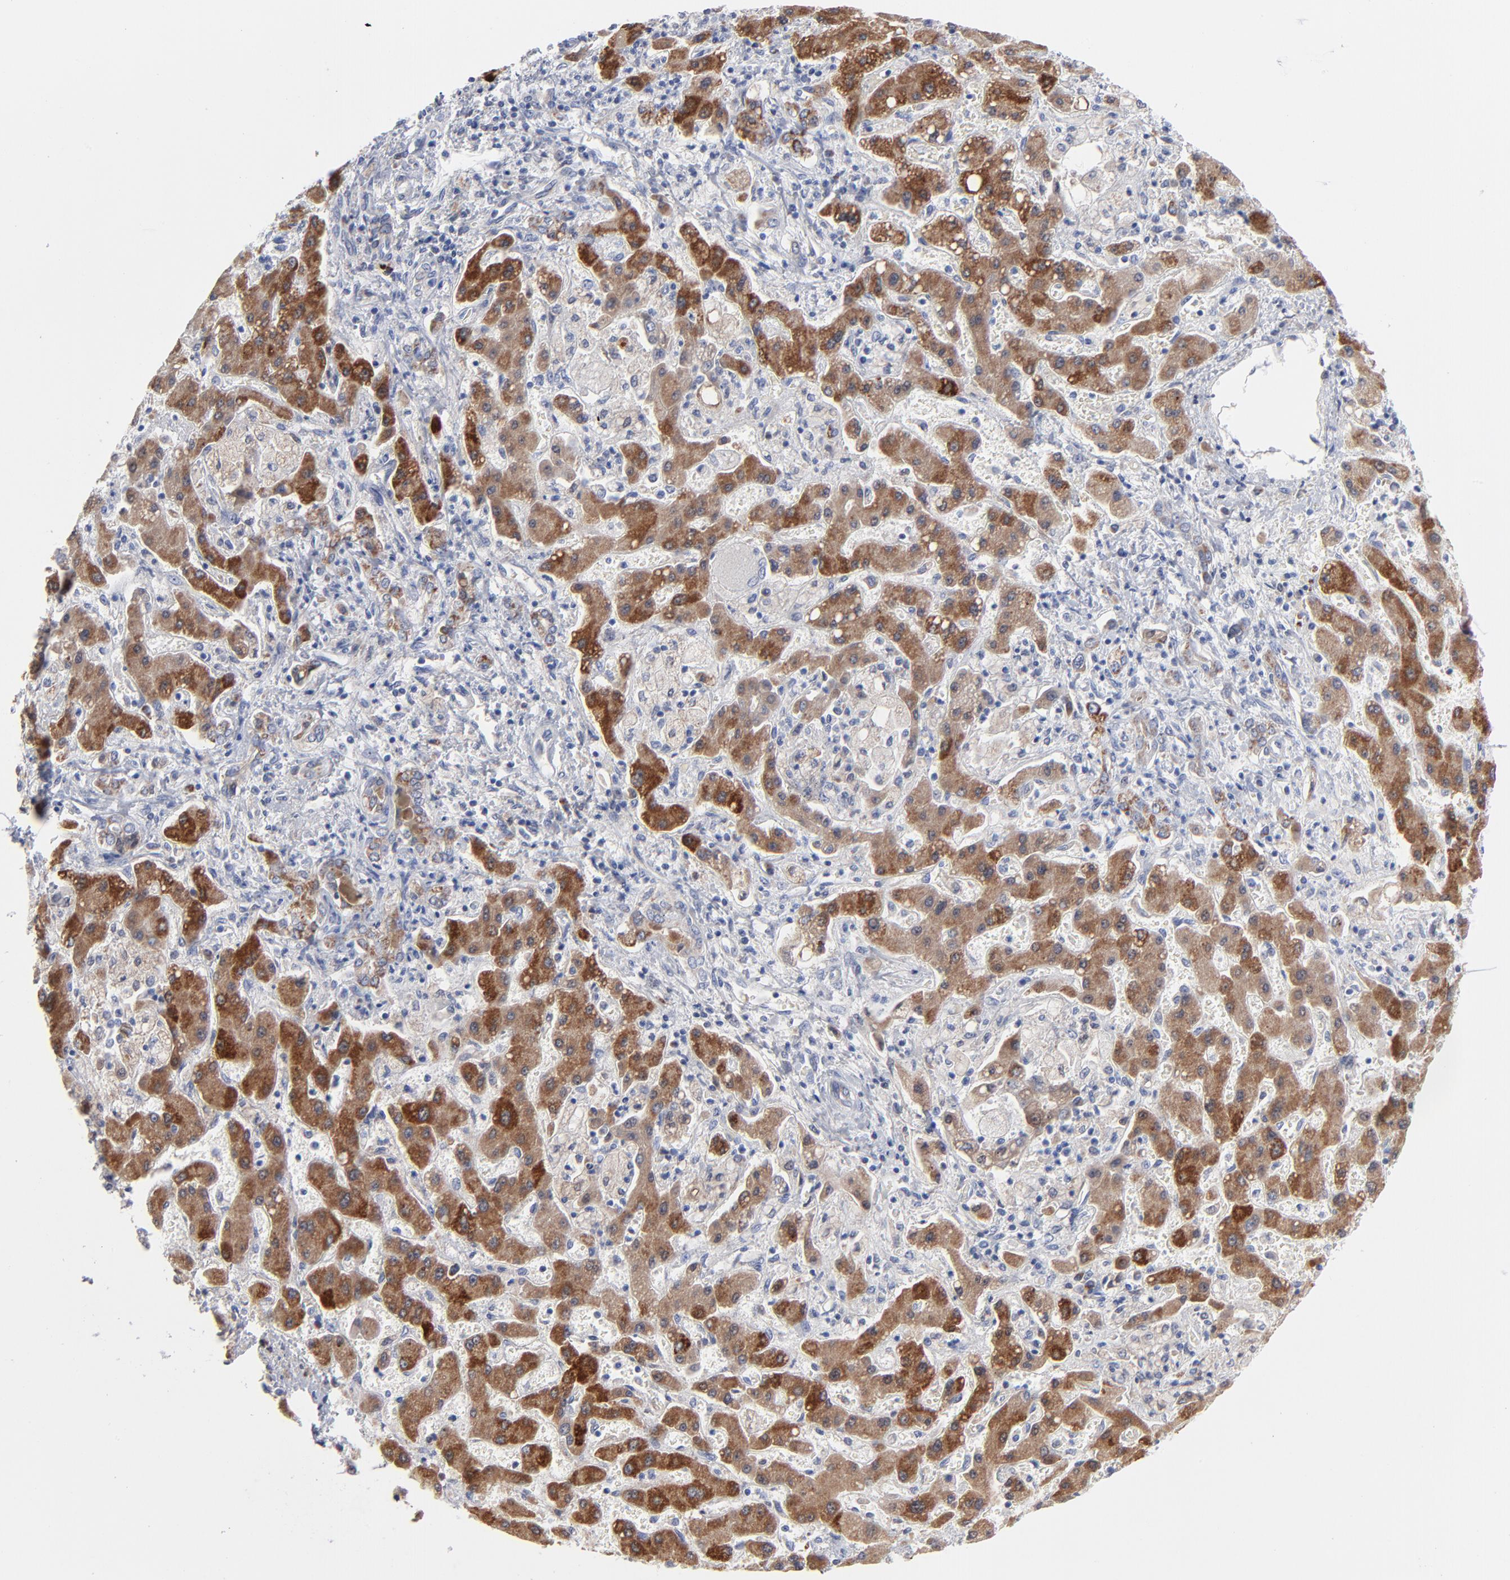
{"staining": {"intensity": "moderate", "quantity": ">75%", "location": "cytoplasmic/membranous"}, "tissue": "liver cancer", "cell_type": "Tumor cells", "image_type": "cancer", "snomed": [{"axis": "morphology", "description": "Cholangiocarcinoma"}, {"axis": "topography", "description": "Liver"}], "caption": "Cholangiocarcinoma (liver) was stained to show a protein in brown. There is medium levels of moderate cytoplasmic/membranous expression in approximately >75% of tumor cells.", "gene": "CHCHD10", "patient": {"sex": "male", "age": 50}}